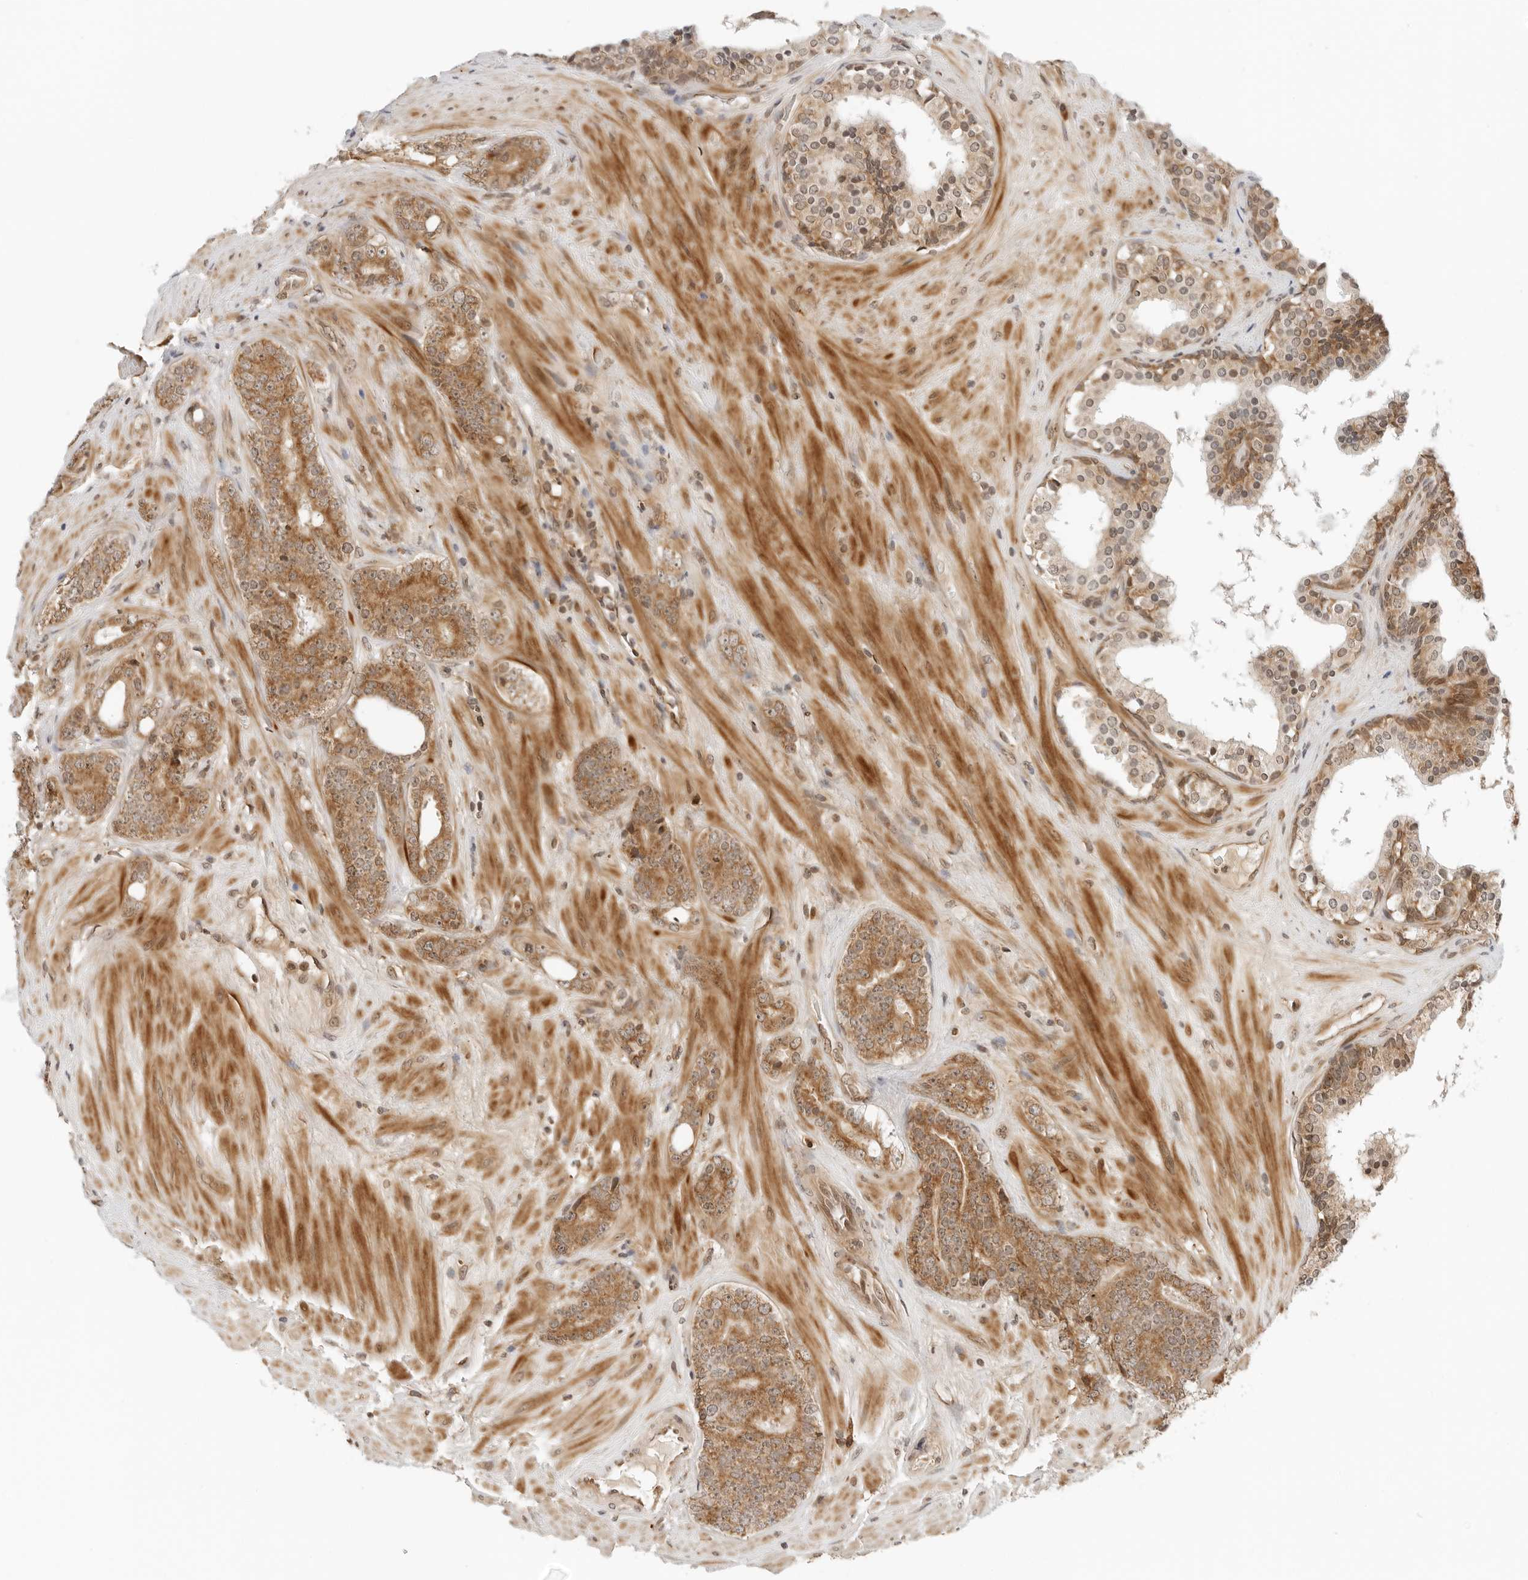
{"staining": {"intensity": "moderate", "quantity": ">75%", "location": "cytoplasmic/membranous"}, "tissue": "prostate cancer", "cell_type": "Tumor cells", "image_type": "cancer", "snomed": [{"axis": "morphology", "description": "Adenocarcinoma, High grade"}, {"axis": "topography", "description": "Prostate"}], "caption": "Prostate cancer stained with DAB (3,3'-diaminobenzidine) immunohistochemistry (IHC) shows medium levels of moderate cytoplasmic/membranous expression in approximately >75% of tumor cells. The protein is shown in brown color, while the nuclei are stained blue.", "gene": "RC3H1", "patient": {"sex": "male", "age": 56}}